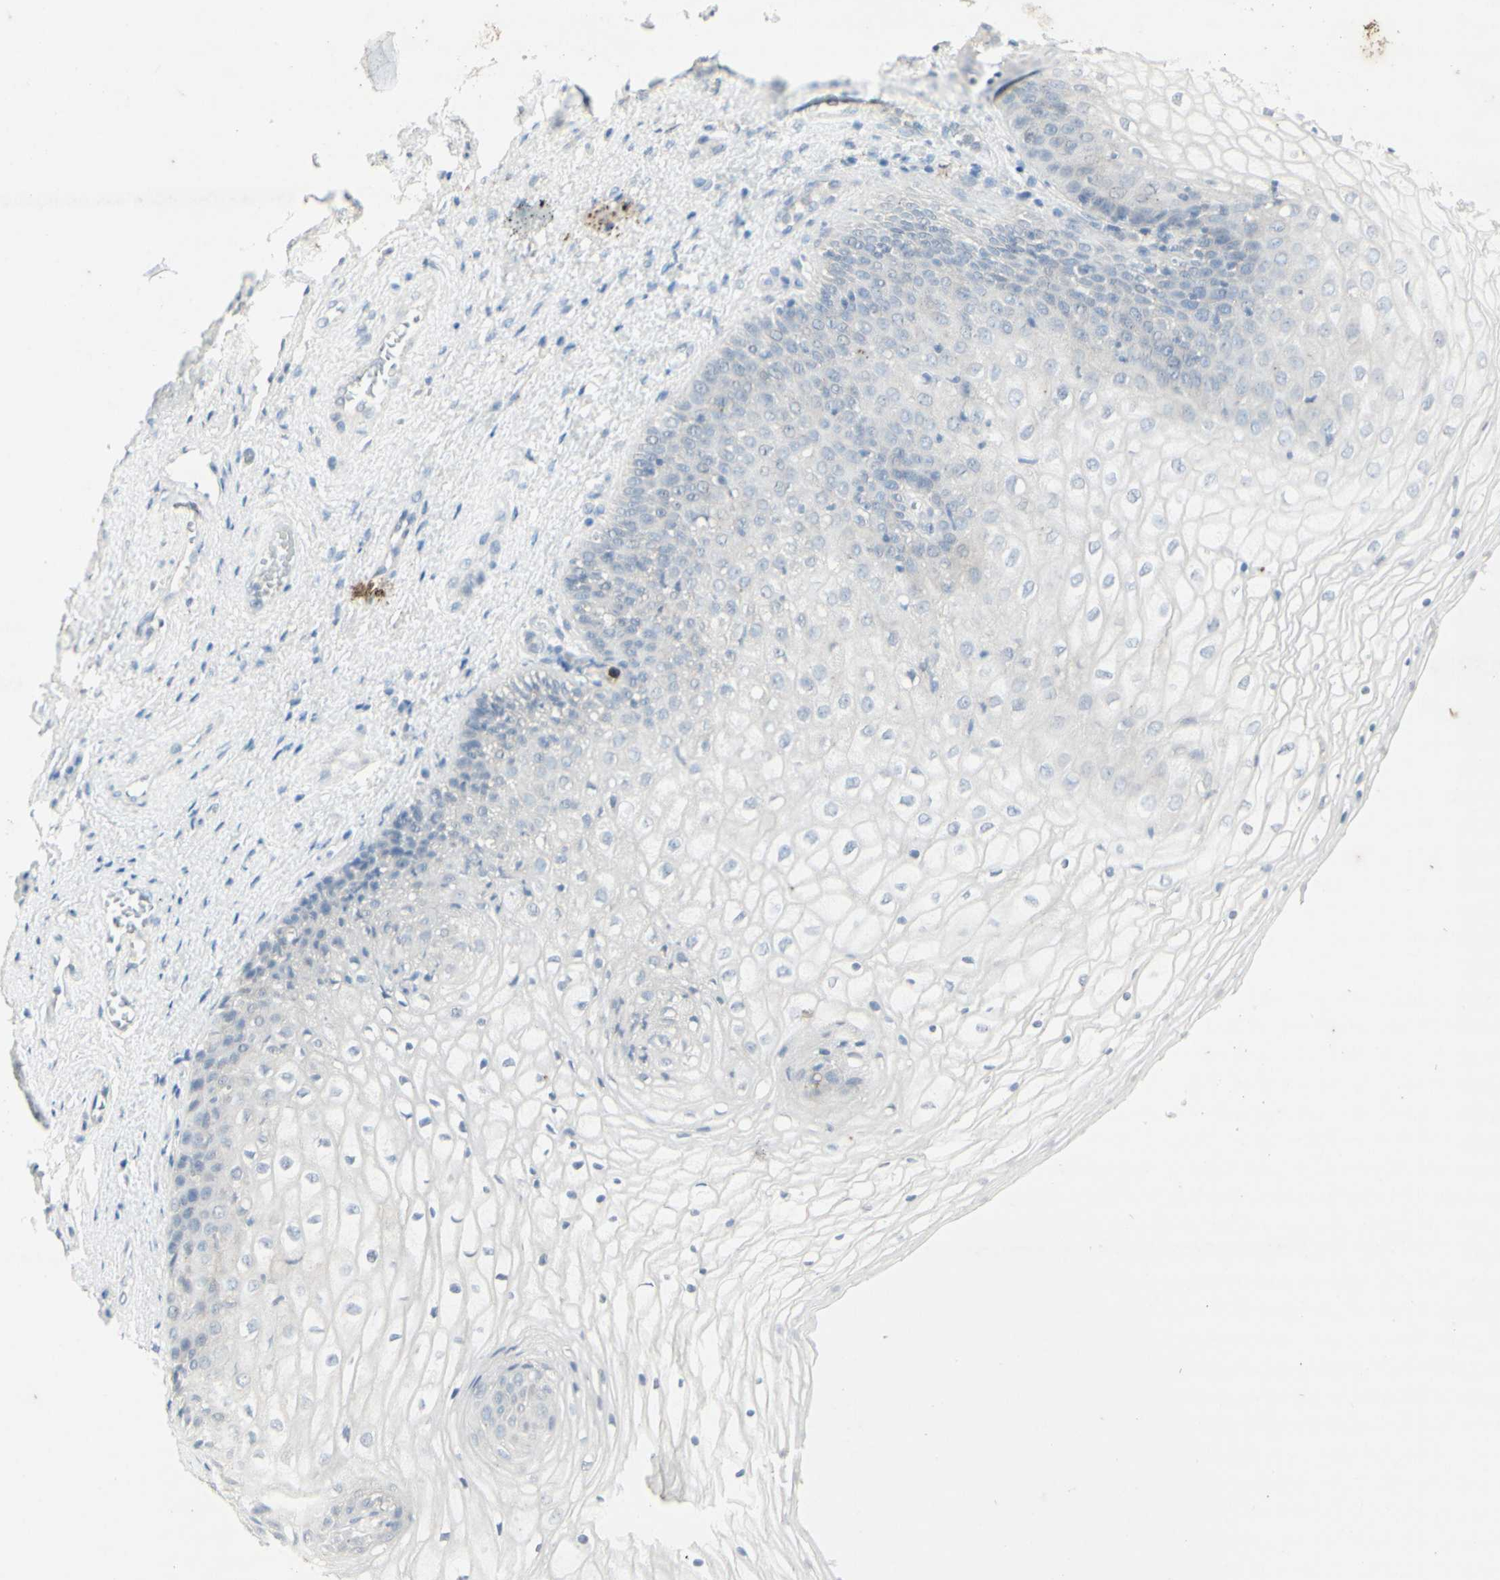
{"staining": {"intensity": "negative", "quantity": "none", "location": "none"}, "tissue": "vagina", "cell_type": "Squamous epithelial cells", "image_type": "normal", "snomed": [{"axis": "morphology", "description": "Normal tissue, NOS"}, {"axis": "topography", "description": "Vagina"}], "caption": "High magnification brightfield microscopy of normal vagina stained with DAB (3,3'-diaminobenzidine) (brown) and counterstained with hematoxylin (blue): squamous epithelial cells show no significant expression. (Stains: DAB immunohistochemistry with hematoxylin counter stain, Microscopy: brightfield microscopy at high magnification).", "gene": "ATP6V1B1", "patient": {"sex": "female", "age": 34}}